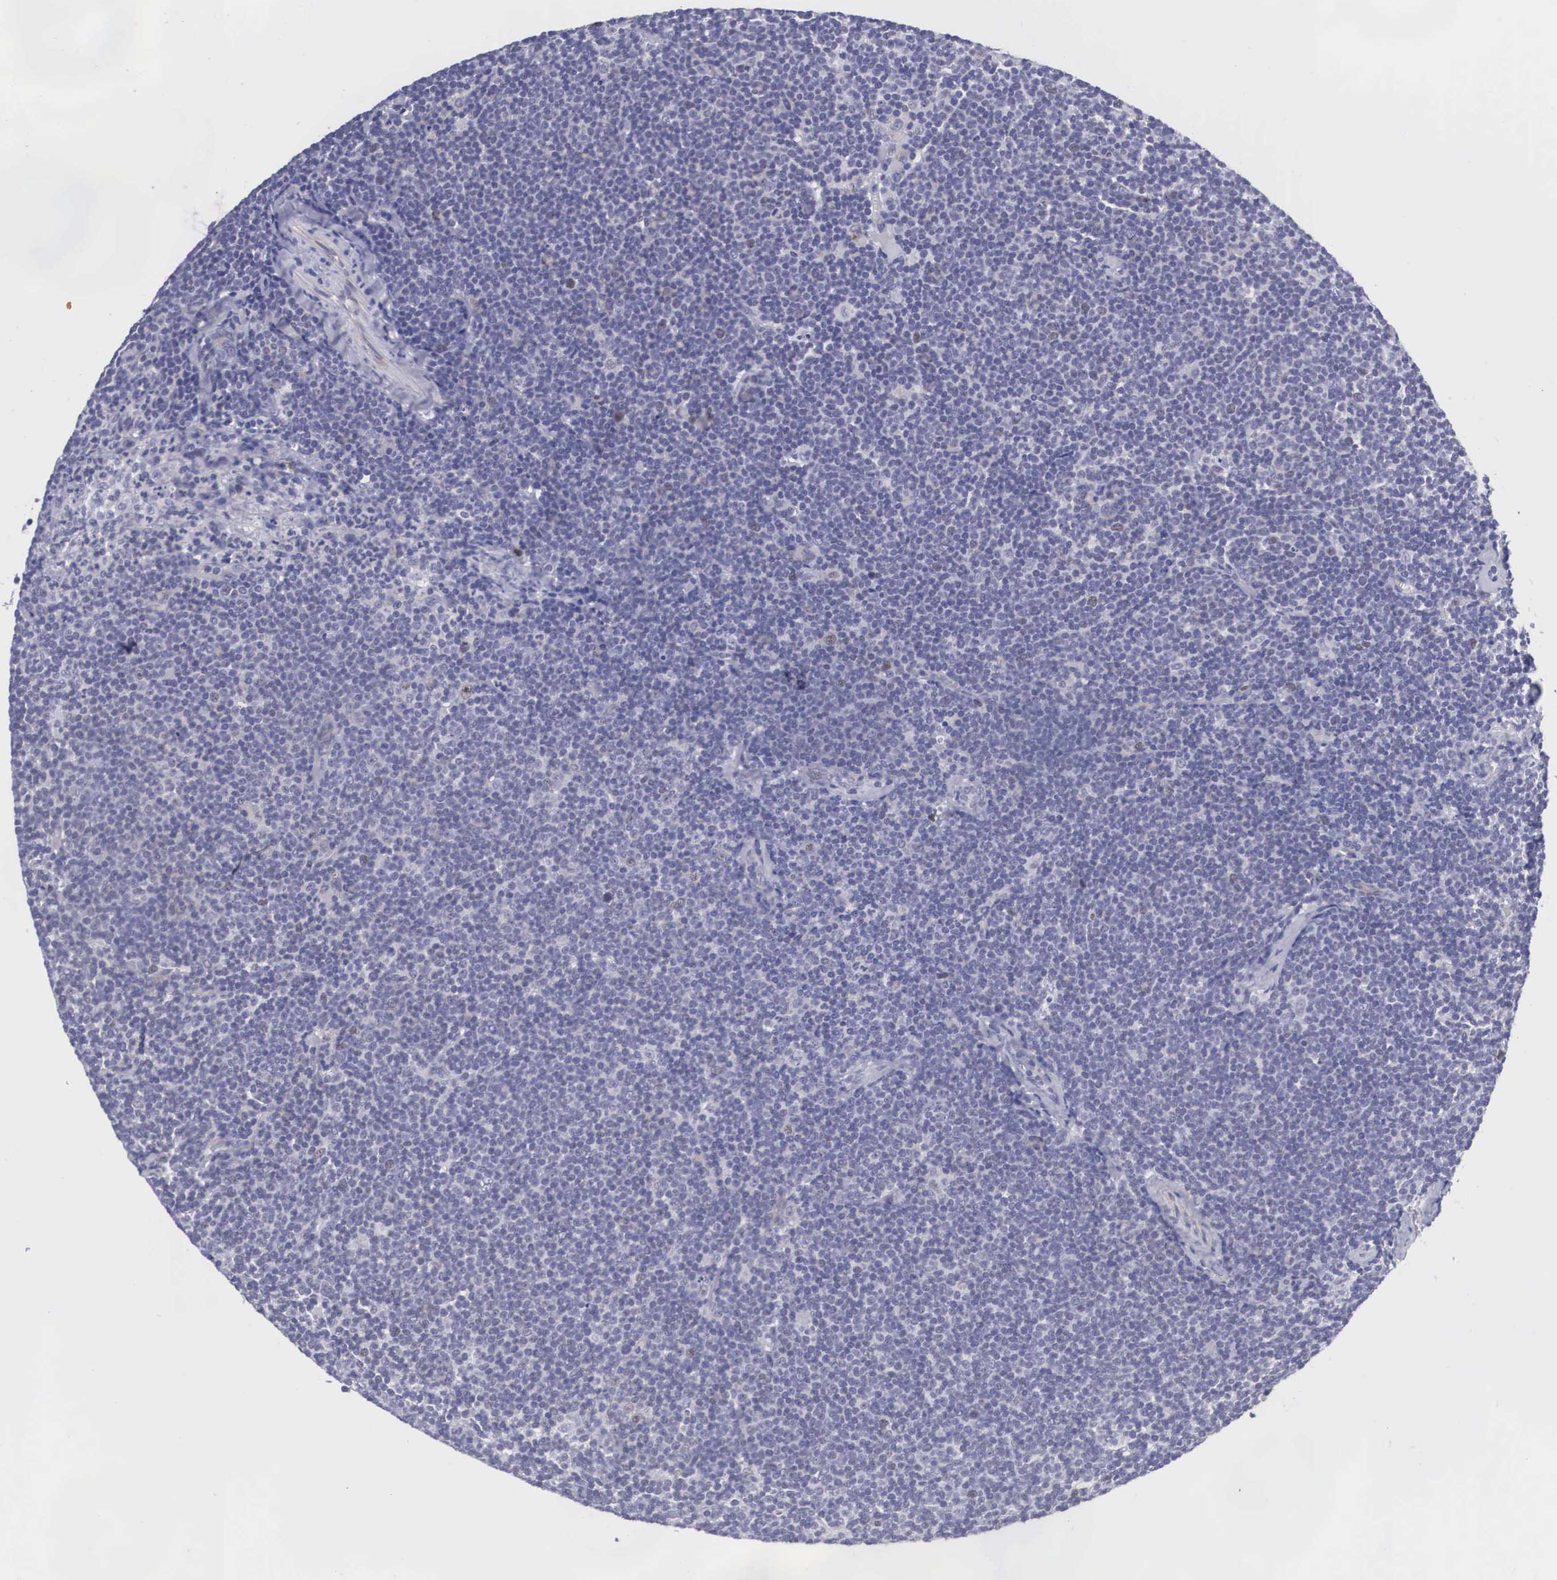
{"staining": {"intensity": "negative", "quantity": "none", "location": "none"}, "tissue": "lymphoma", "cell_type": "Tumor cells", "image_type": "cancer", "snomed": [{"axis": "morphology", "description": "Malignant lymphoma, non-Hodgkin's type, Low grade"}, {"axis": "topography", "description": "Lymph node"}], "caption": "The photomicrograph shows no significant positivity in tumor cells of lymphoma.", "gene": "MAST4", "patient": {"sex": "male", "age": 65}}